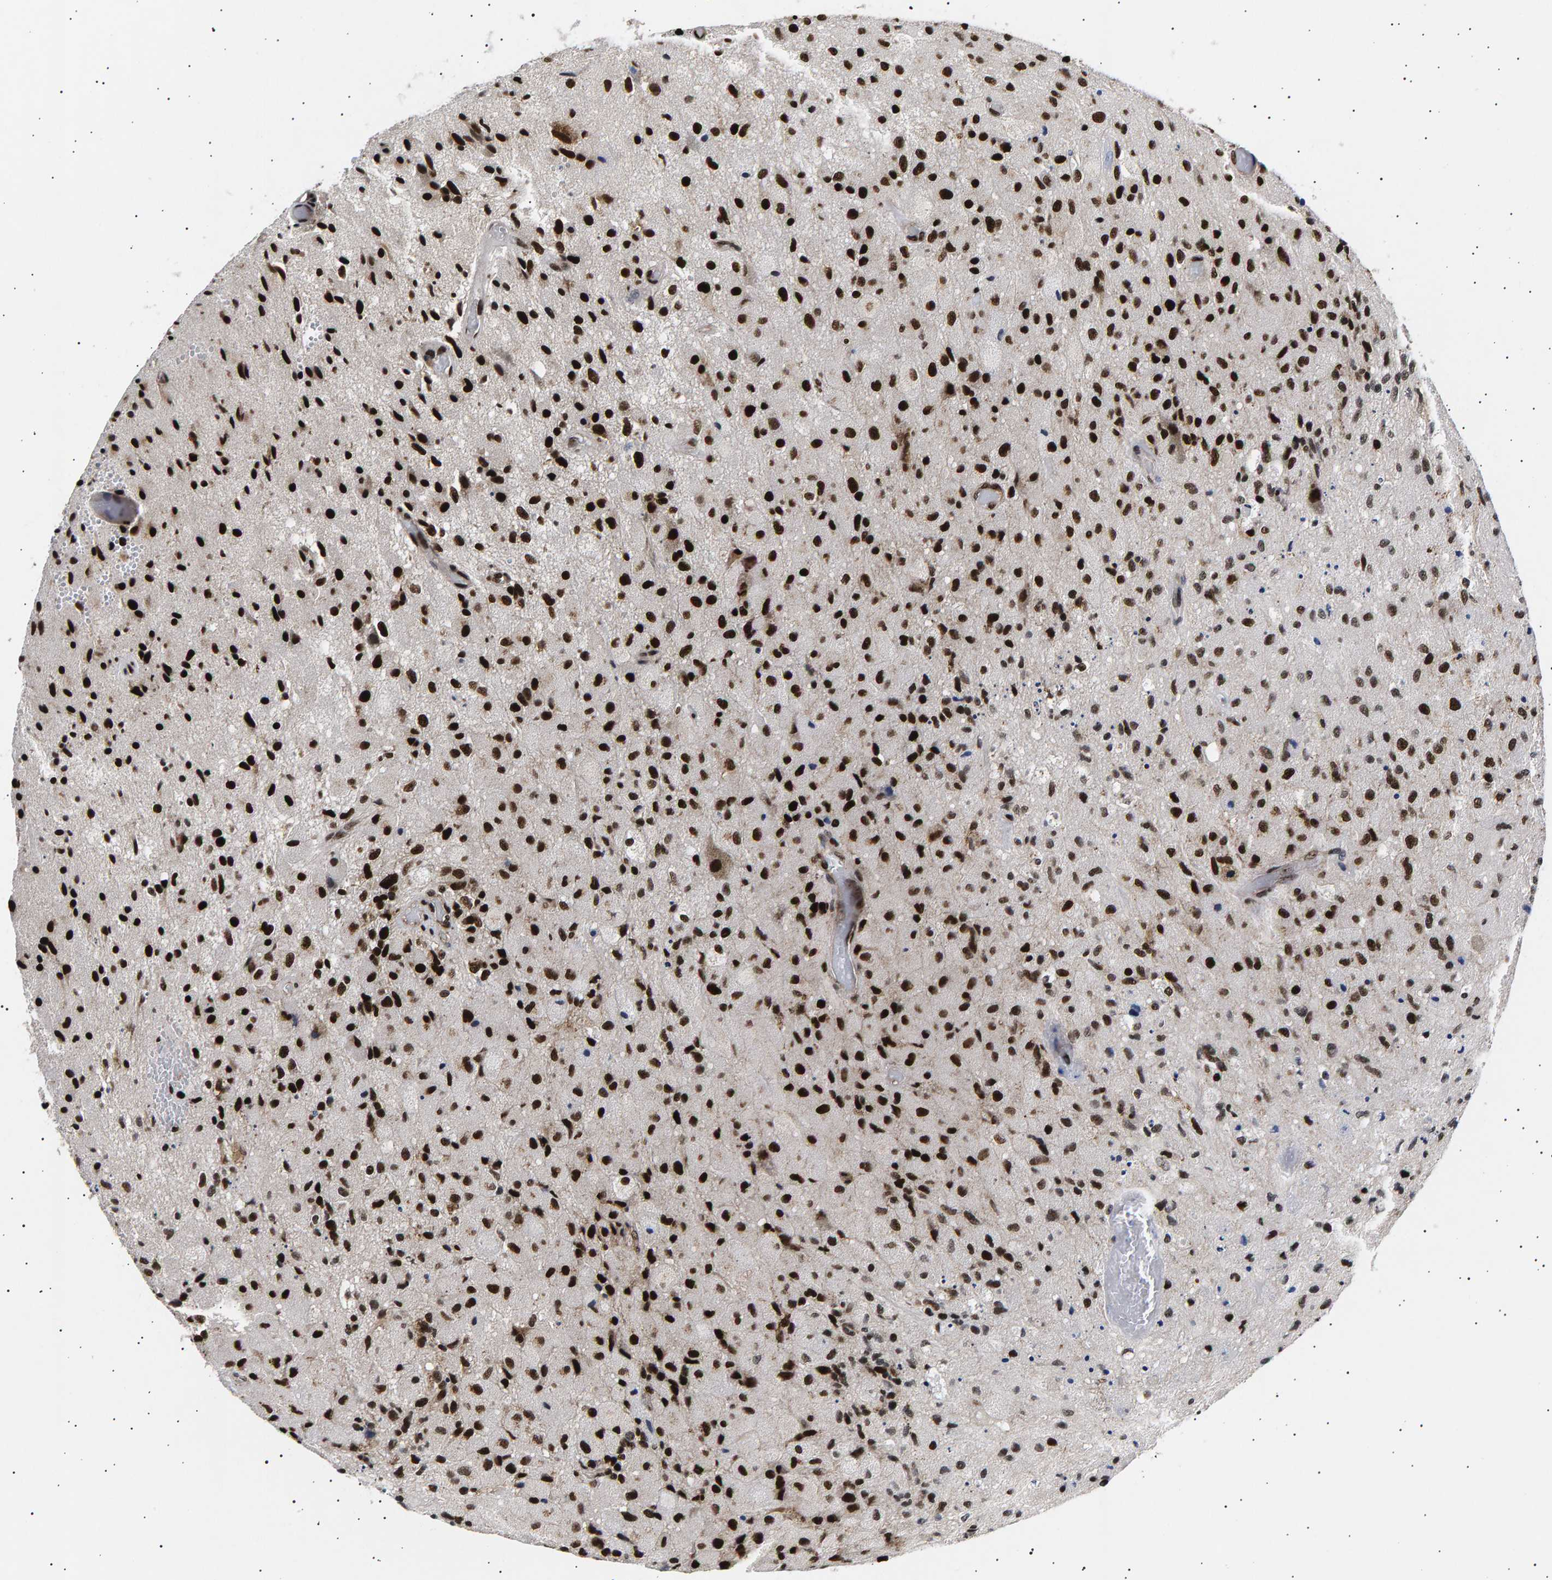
{"staining": {"intensity": "strong", "quantity": ">75%", "location": "nuclear"}, "tissue": "glioma", "cell_type": "Tumor cells", "image_type": "cancer", "snomed": [{"axis": "morphology", "description": "Normal tissue, NOS"}, {"axis": "morphology", "description": "Glioma, malignant, High grade"}, {"axis": "topography", "description": "Cerebral cortex"}], "caption": "Immunohistochemistry (IHC) micrograph of neoplastic tissue: glioma stained using IHC reveals high levels of strong protein expression localized specifically in the nuclear of tumor cells, appearing as a nuclear brown color.", "gene": "ANKRD40", "patient": {"sex": "male", "age": 77}}